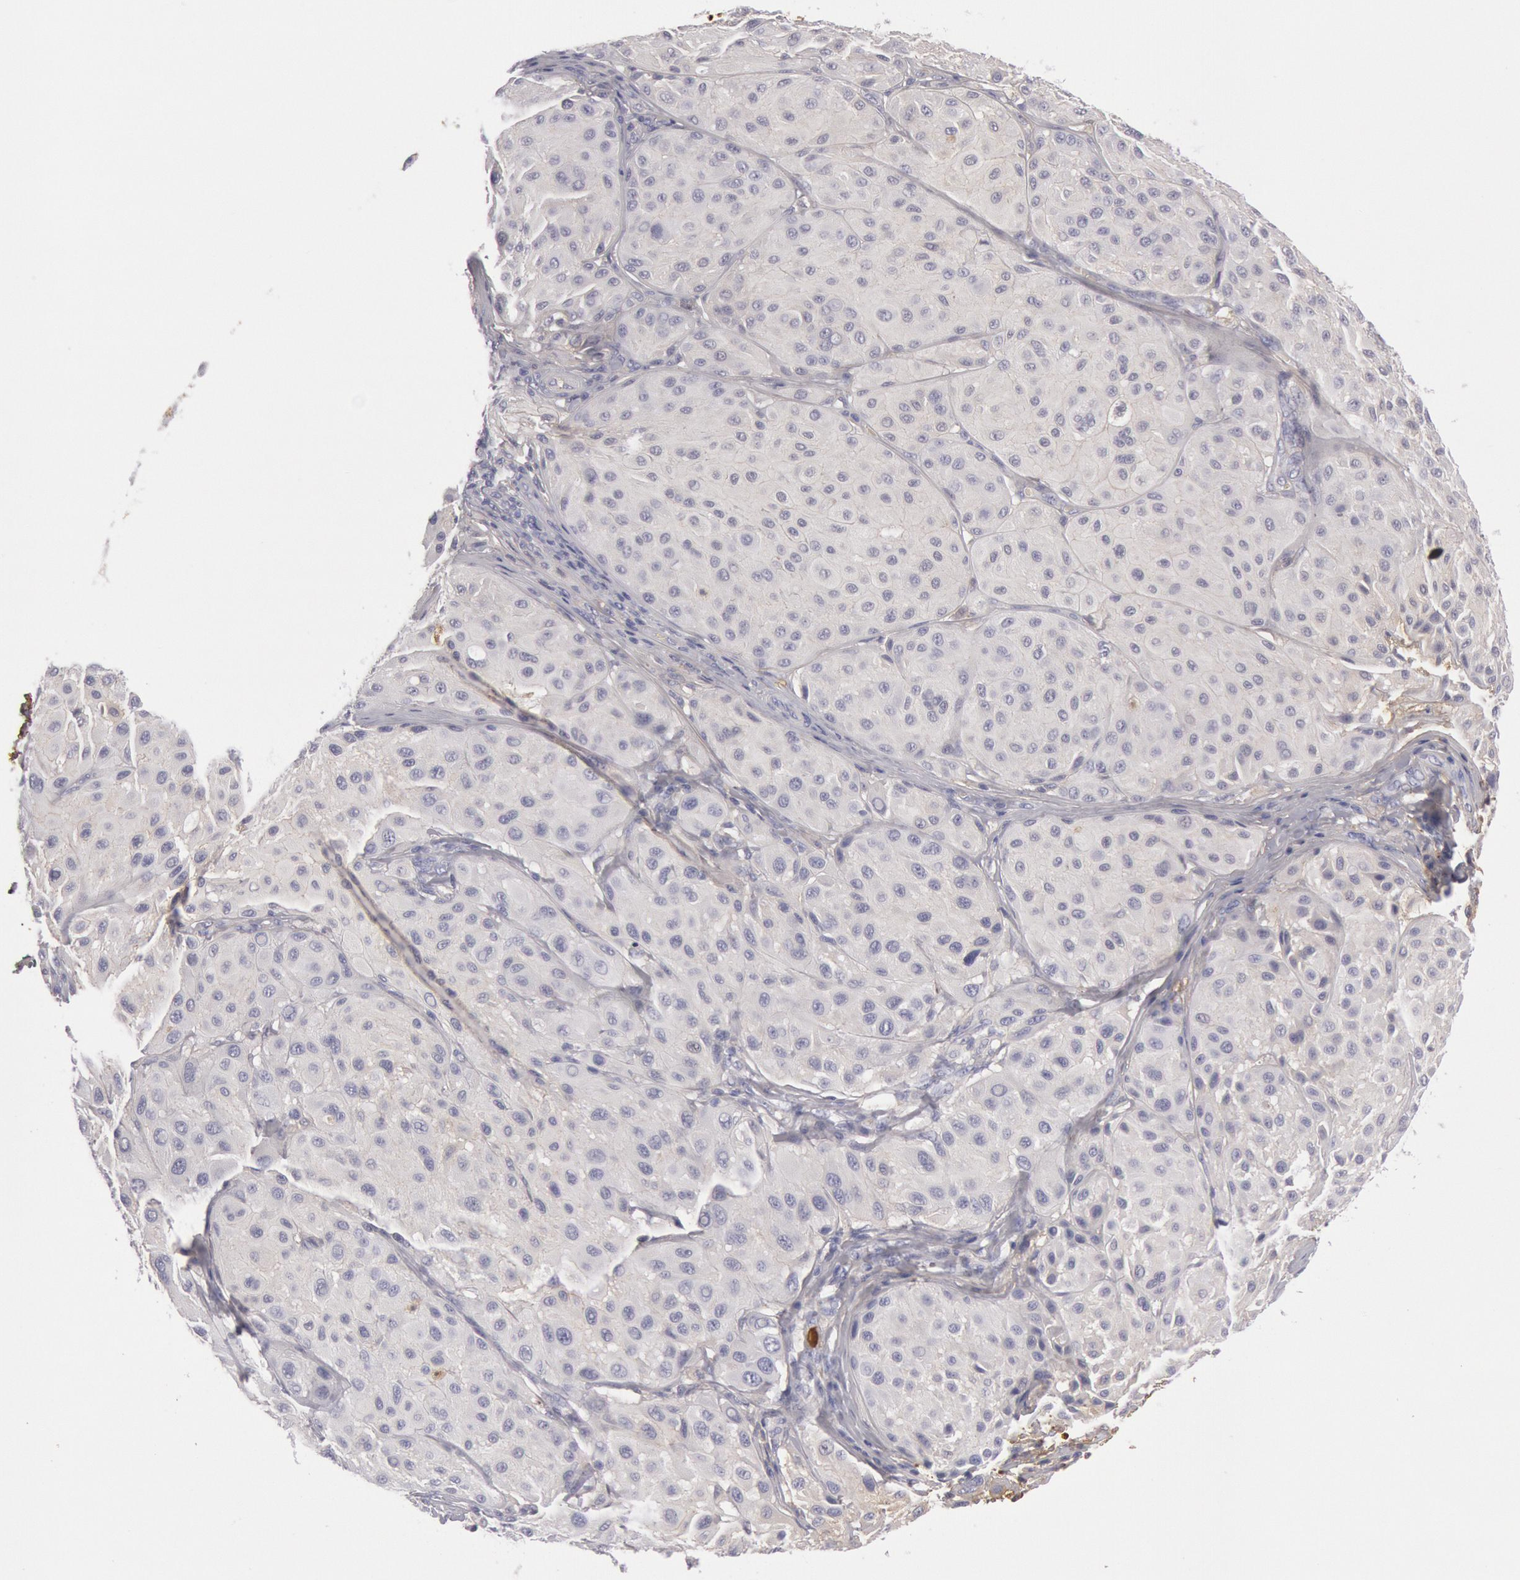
{"staining": {"intensity": "negative", "quantity": "none", "location": "none"}, "tissue": "melanoma", "cell_type": "Tumor cells", "image_type": "cancer", "snomed": [{"axis": "morphology", "description": "Malignant melanoma, NOS"}, {"axis": "topography", "description": "Skin"}], "caption": "Tumor cells show no significant protein staining in melanoma.", "gene": "IGHA1", "patient": {"sex": "male", "age": 36}}